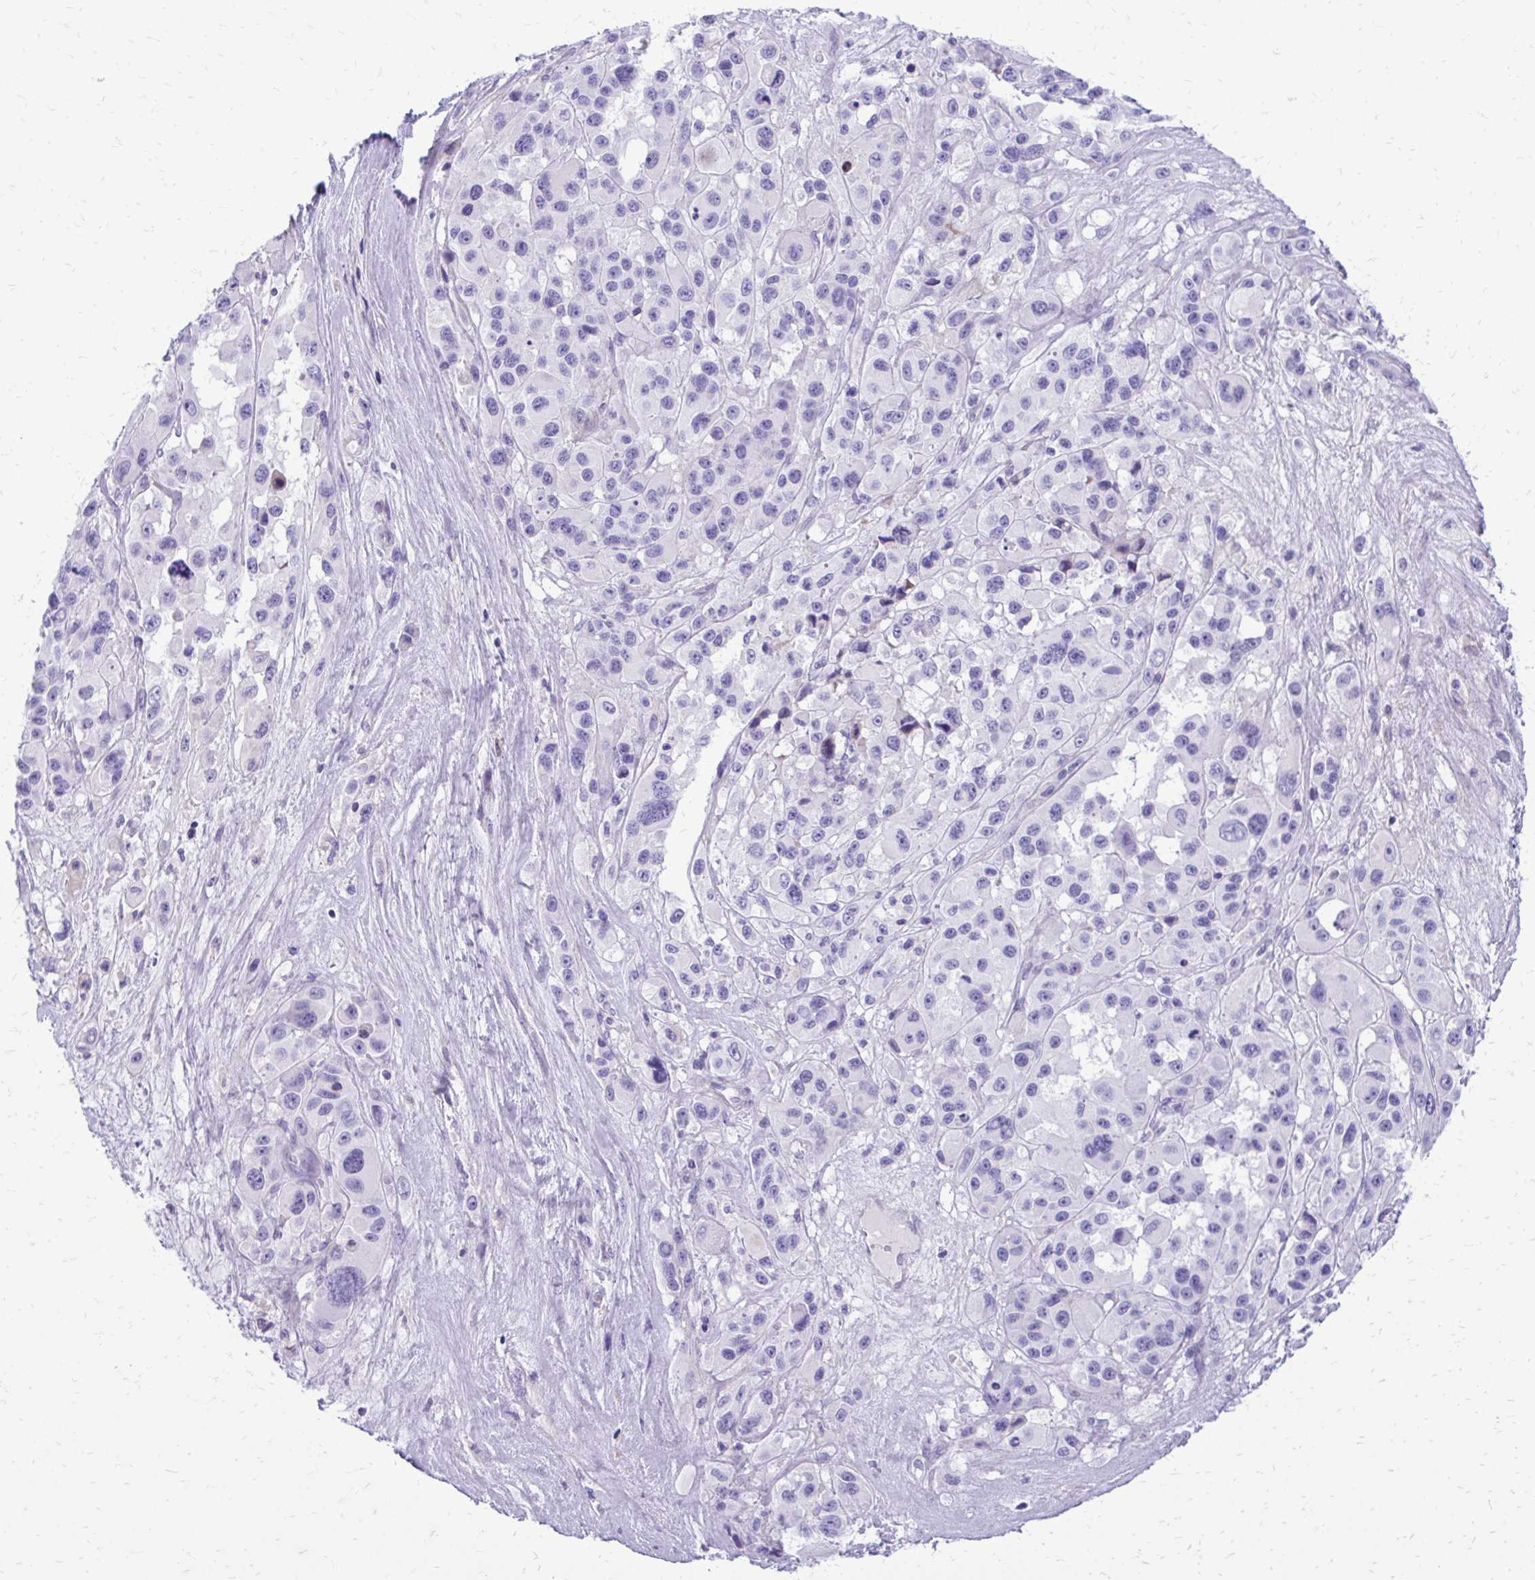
{"staining": {"intensity": "negative", "quantity": "none", "location": "none"}, "tissue": "melanoma", "cell_type": "Tumor cells", "image_type": "cancer", "snomed": [{"axis": "morphology", "description": "Malignant melanoma, Metastatic site"}, {"axis": "topography", "description": "Lymph node"}], "caption": "An immunohistochemistry (IHC) micrograph of melanoma is shown. There is no staining in tumor cells of melanoma.", "gene": "SIGLEC11", "patient": {"sex": "female", "age": 65}}